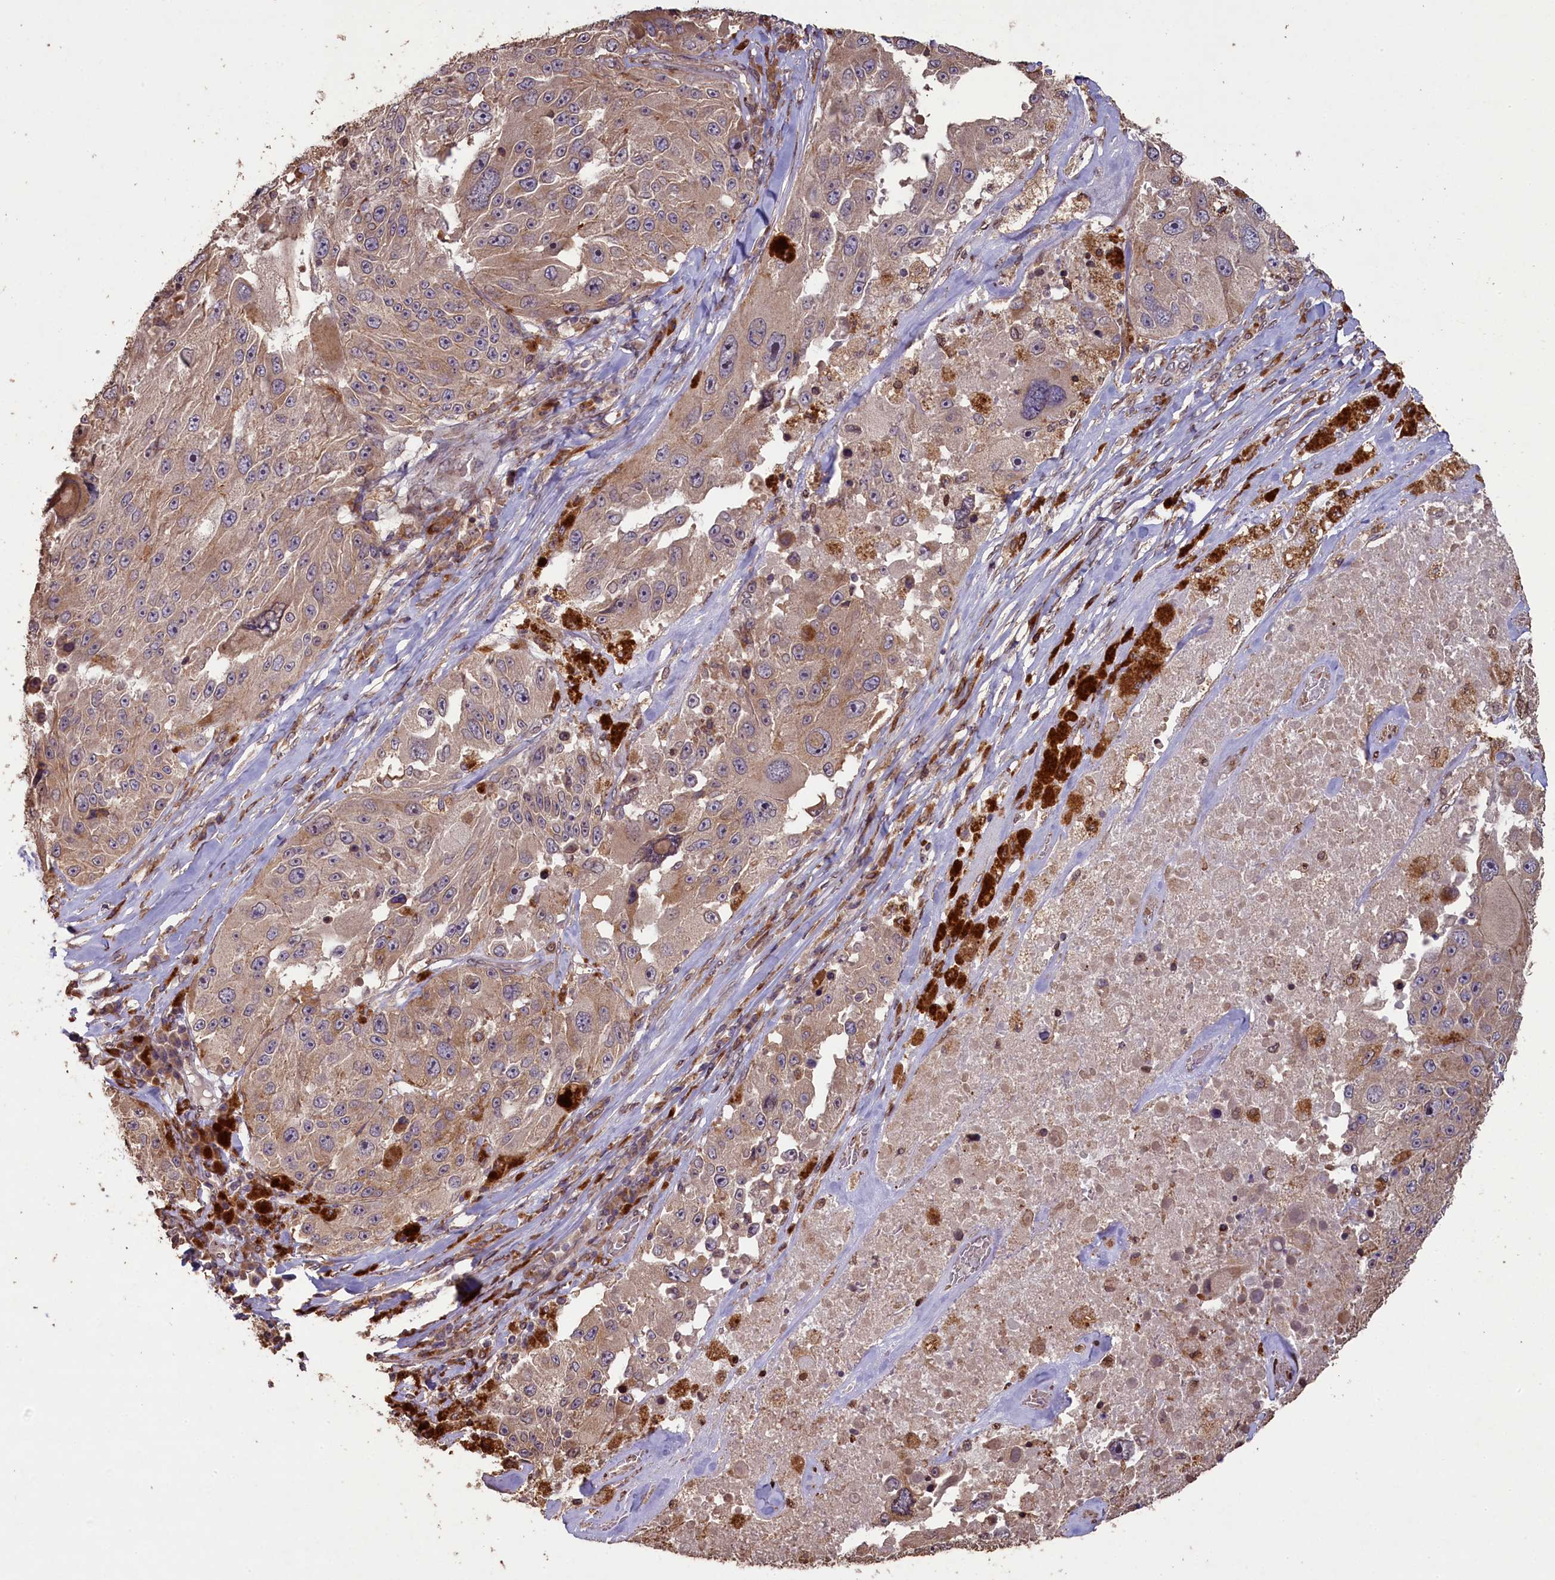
{"staining": {"intensity": "weak", "quantity": ">75%", "location": "cytoplasmic/membranous"}, "tissue": "melanoma", "cell_type": "Tumor cells", "image_type": "cancer", "snomed": [{"axis": "morphology", "description": "Malignant melanoma, Metastatic site"}, {"axis": "topography", "description": "Lymph node"}], "caption": "This is a photomicrograph of immunohistochemistry staining of melanoma, which shows weak staining in the cytoplasmic/membranous of tumor cells.", "gene": "SLC38A7", "patient": {"sex": "male", "age": 62}}